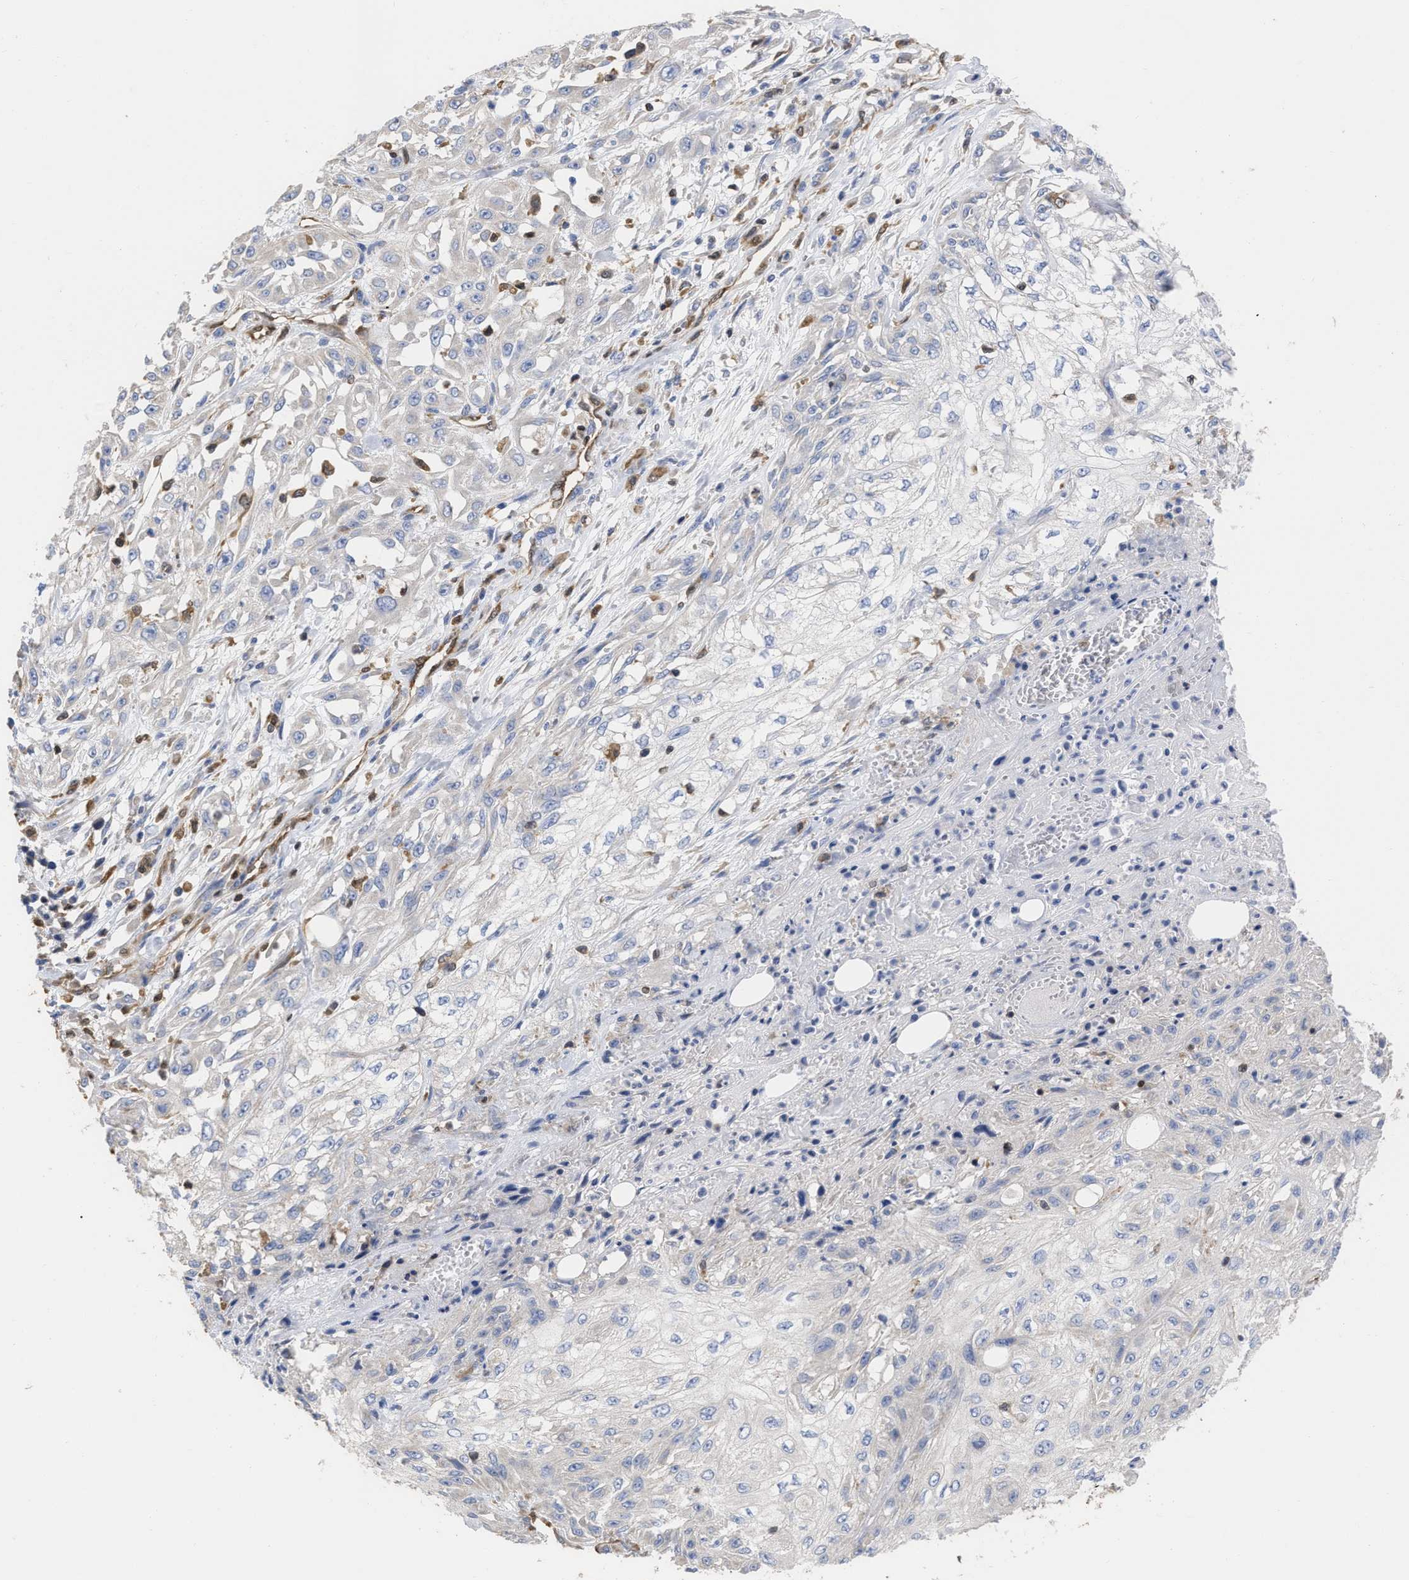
{"staining": {"intensity": "negative", "quantity": "none", "location": "none"}, "tissue": "skin cancer", "cell_type": "Tumor cells", "image_type": "cancer", "snomed": [{"axis": "morphology", "description": "Squamous cell carcinoma, NOS"}, {"axis": "morphology", "description": "Squamous cell carcinoma, metastatic, NOS"}, {"axis": "topography", "description": "Skin"}, {"axis": "topography", "description": "Lymph node"}], "caption": "Tumor cells show no significant expression in squamous cell carcinoma (skin).", "gene": "GIMAP4", "patient": {"sex": "male", "age": 75}}